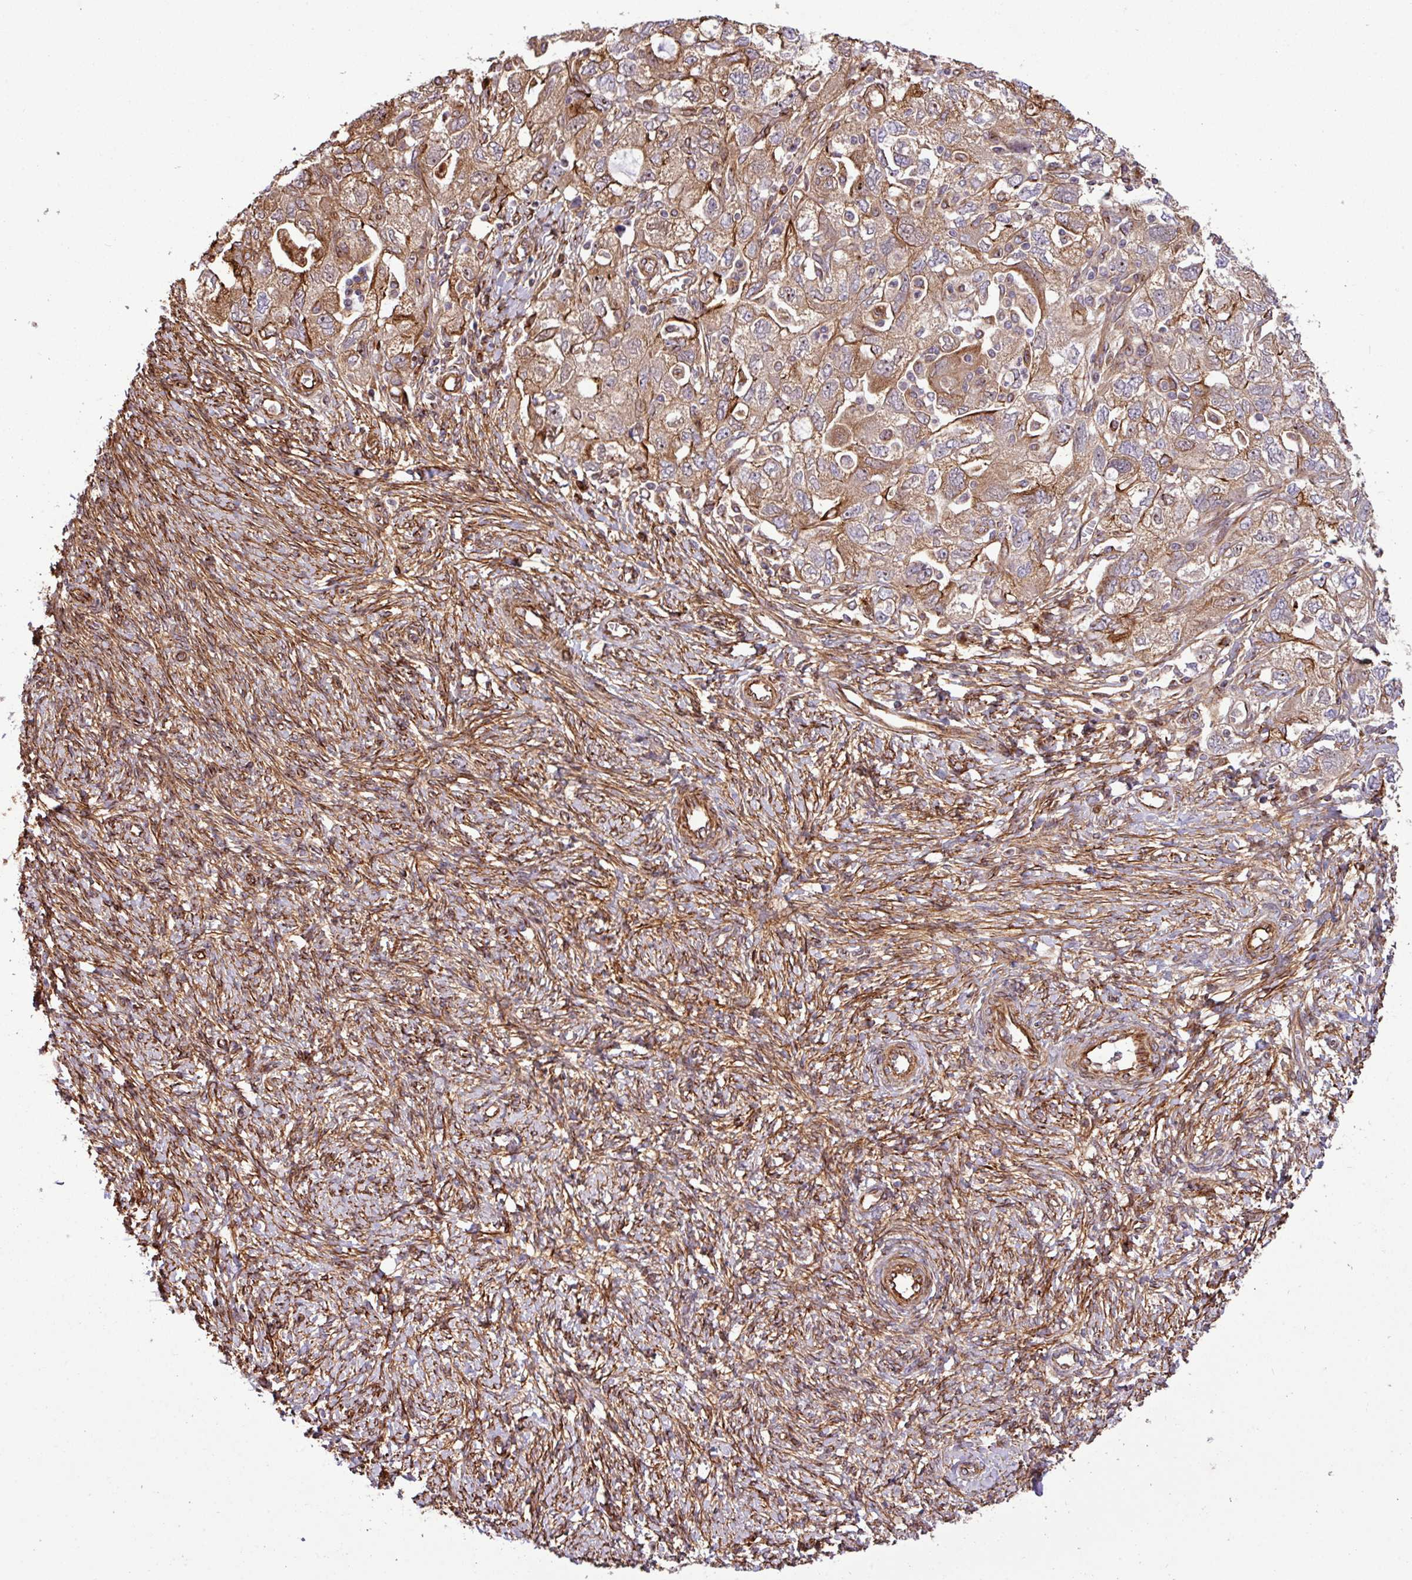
{"staining": {"intensity": "moderate", "quantity": ">75%", "location": "cytoplasmic/membranous"}, "tissue": "ovarian cancer", "cell_type": "Tumor cells", "image_type": "cancer", "snomed": [{"axis": "morphology", "description": "Carcinoma, NOS"}, {"axis": "morphology", "description": "Cystadenocarcinoma, serous, NOS"}, {"axis": "topography", "description": "Ovary"}], "caption": "Moderate cytoplasmic/membranous staining for a protein is seen in approximately >75% of tumor cells of ovarian cancer using IHC.", "gene": "ZNF300", "patient": {"sex": "female", "age": 69}}